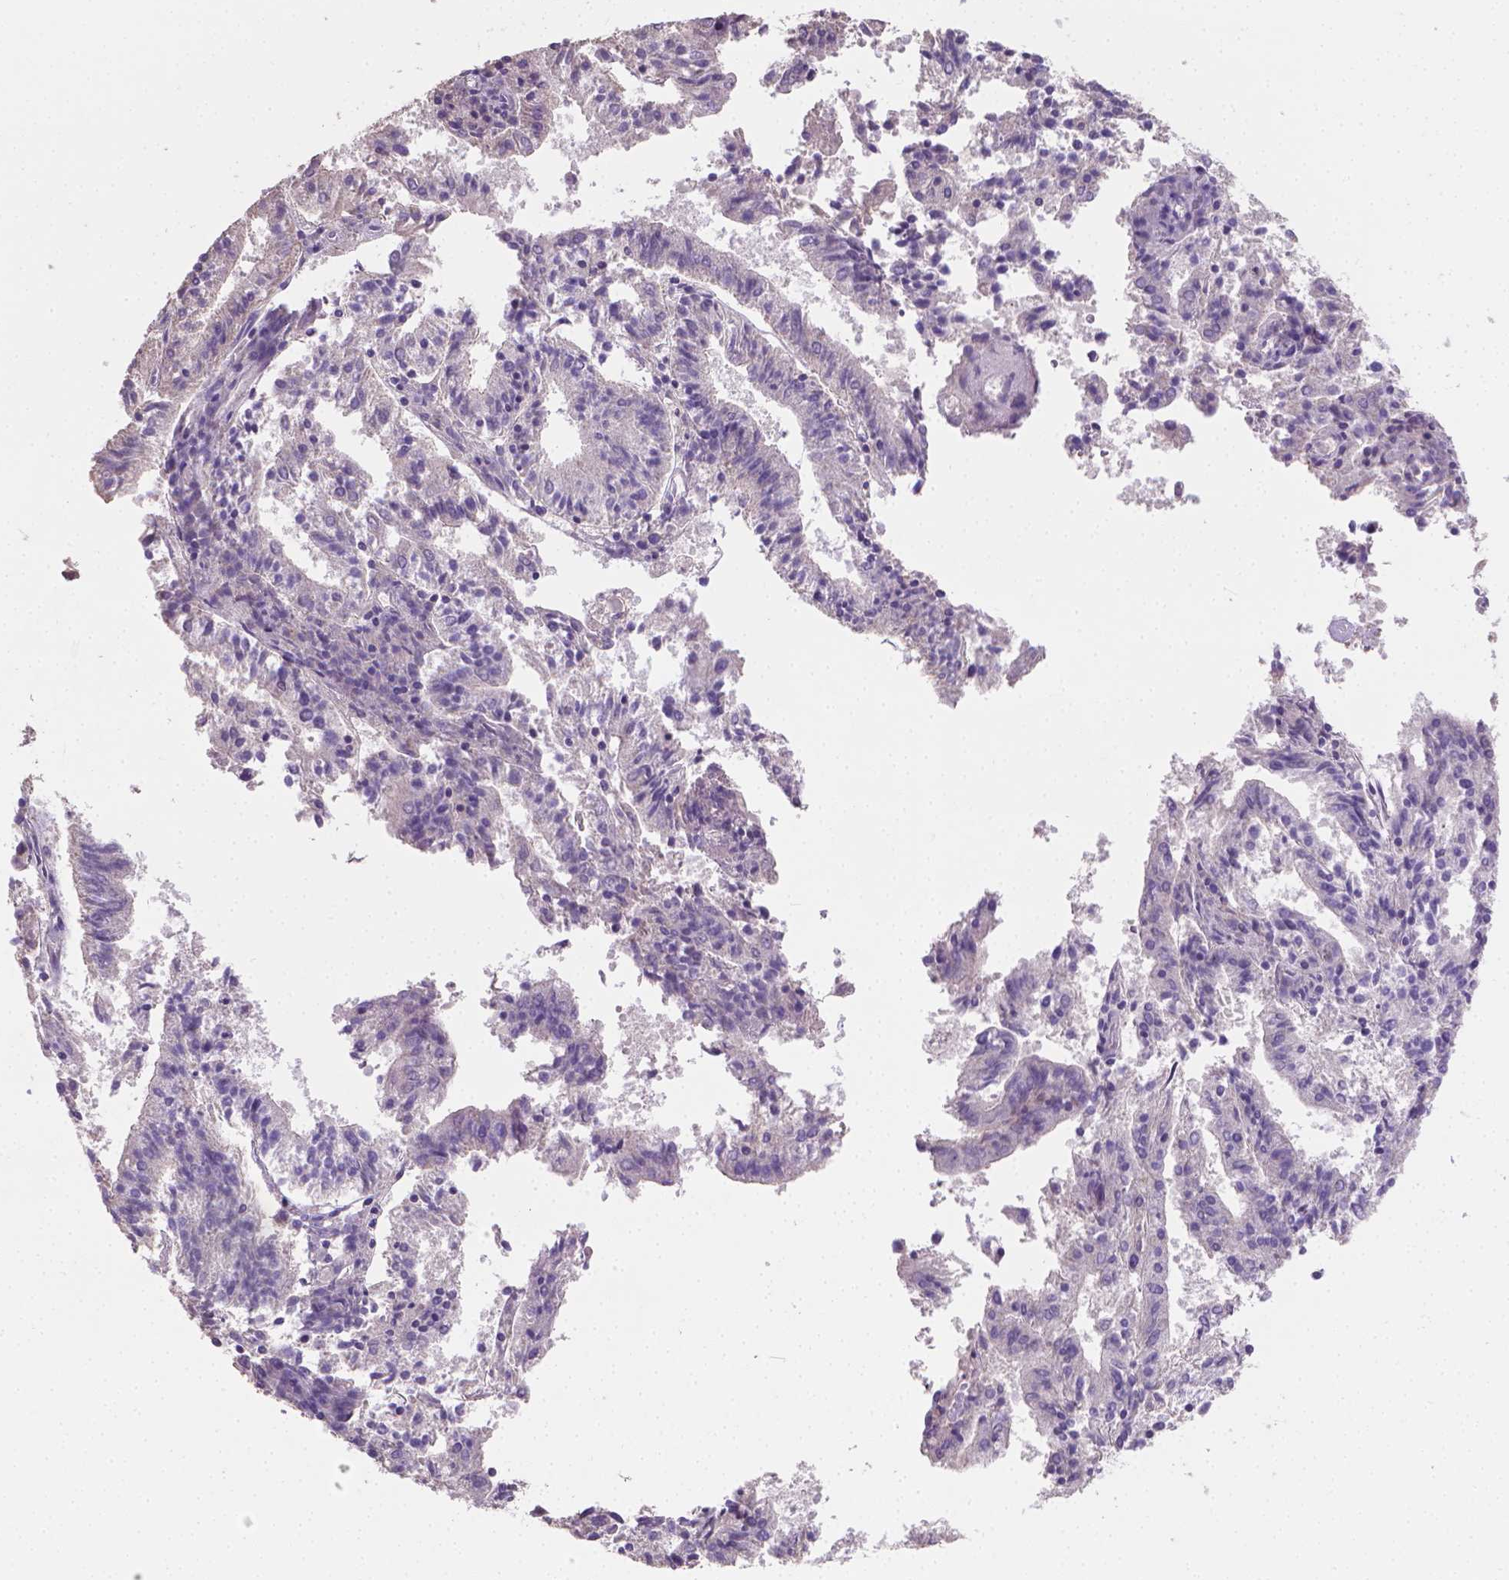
{"staining": {"intensity": "negative", "quantity": "none", "location": "none"}, "tissue": "endometrial cancer", "cell_type": "Tumor cells", "image_type": "cancer", "snomed": [{"axis": "morphology", "description": "Adenocarcinoma, NOS"}, {"axis": "topography", "description": "Endometrium"}], "caption": "Tumor cells are negative for brown protein staining in endometrial adenocarcinoma.", "gene": "CATIP", "patient": {"sex": "female", "age": 82}}